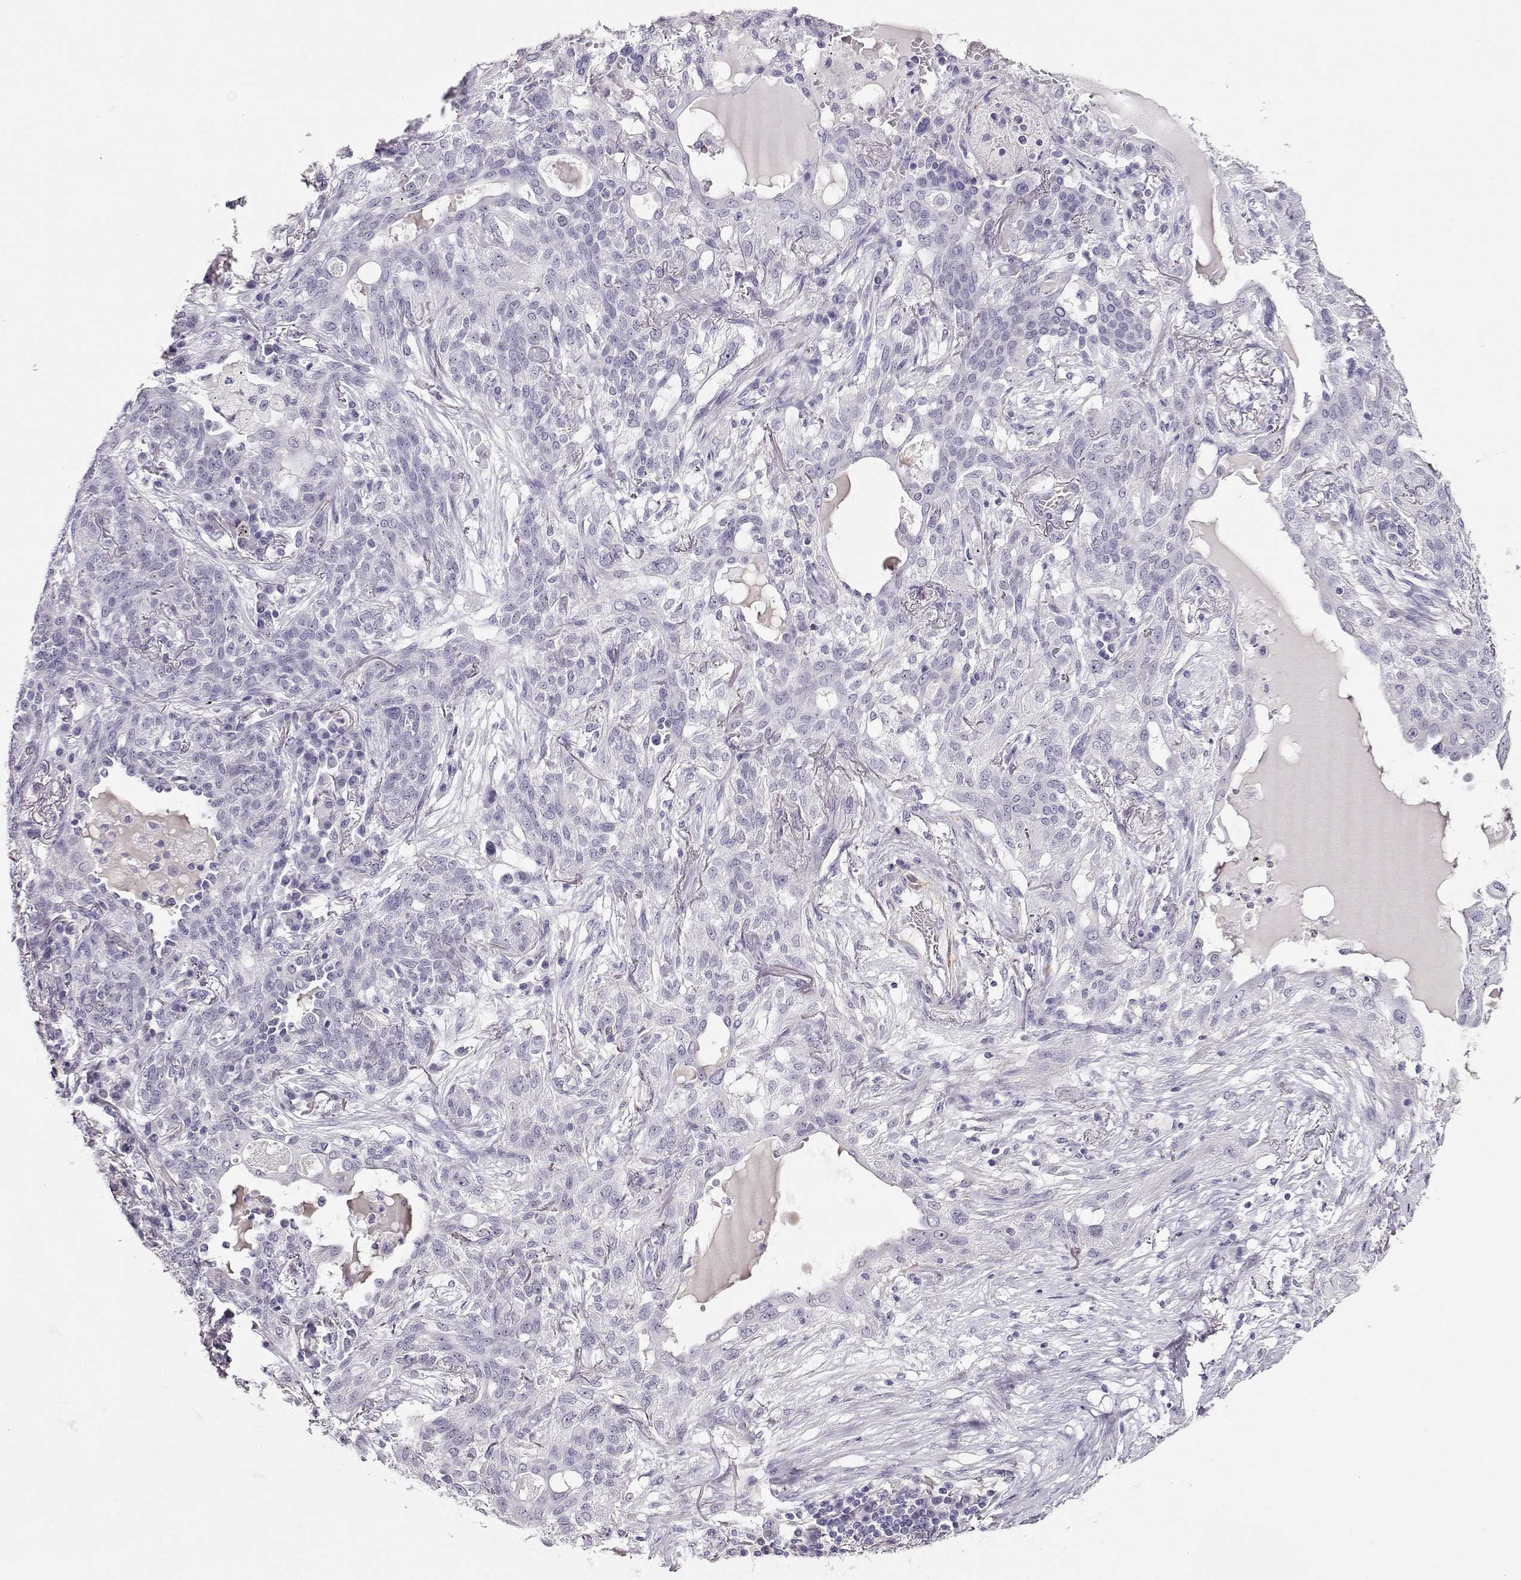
{"staining": {"intensity": "negative", "quantity": "none", "location": "none"}, "tissue": "lung cancer", "cell_type": "Tumor cells", "image_type": "cancer", "snomed": [{"axis": "morphology", "description": "Squamous cell carcinoma, NOS"}, {"axis": "topography", "description": "Lung"}], "caption": "Immunohistochemical staining of human lung cancer reveals no significant staining in tumor cells.", "gene": "RBM44", "patient": {"sex": "female", "age": 70}}